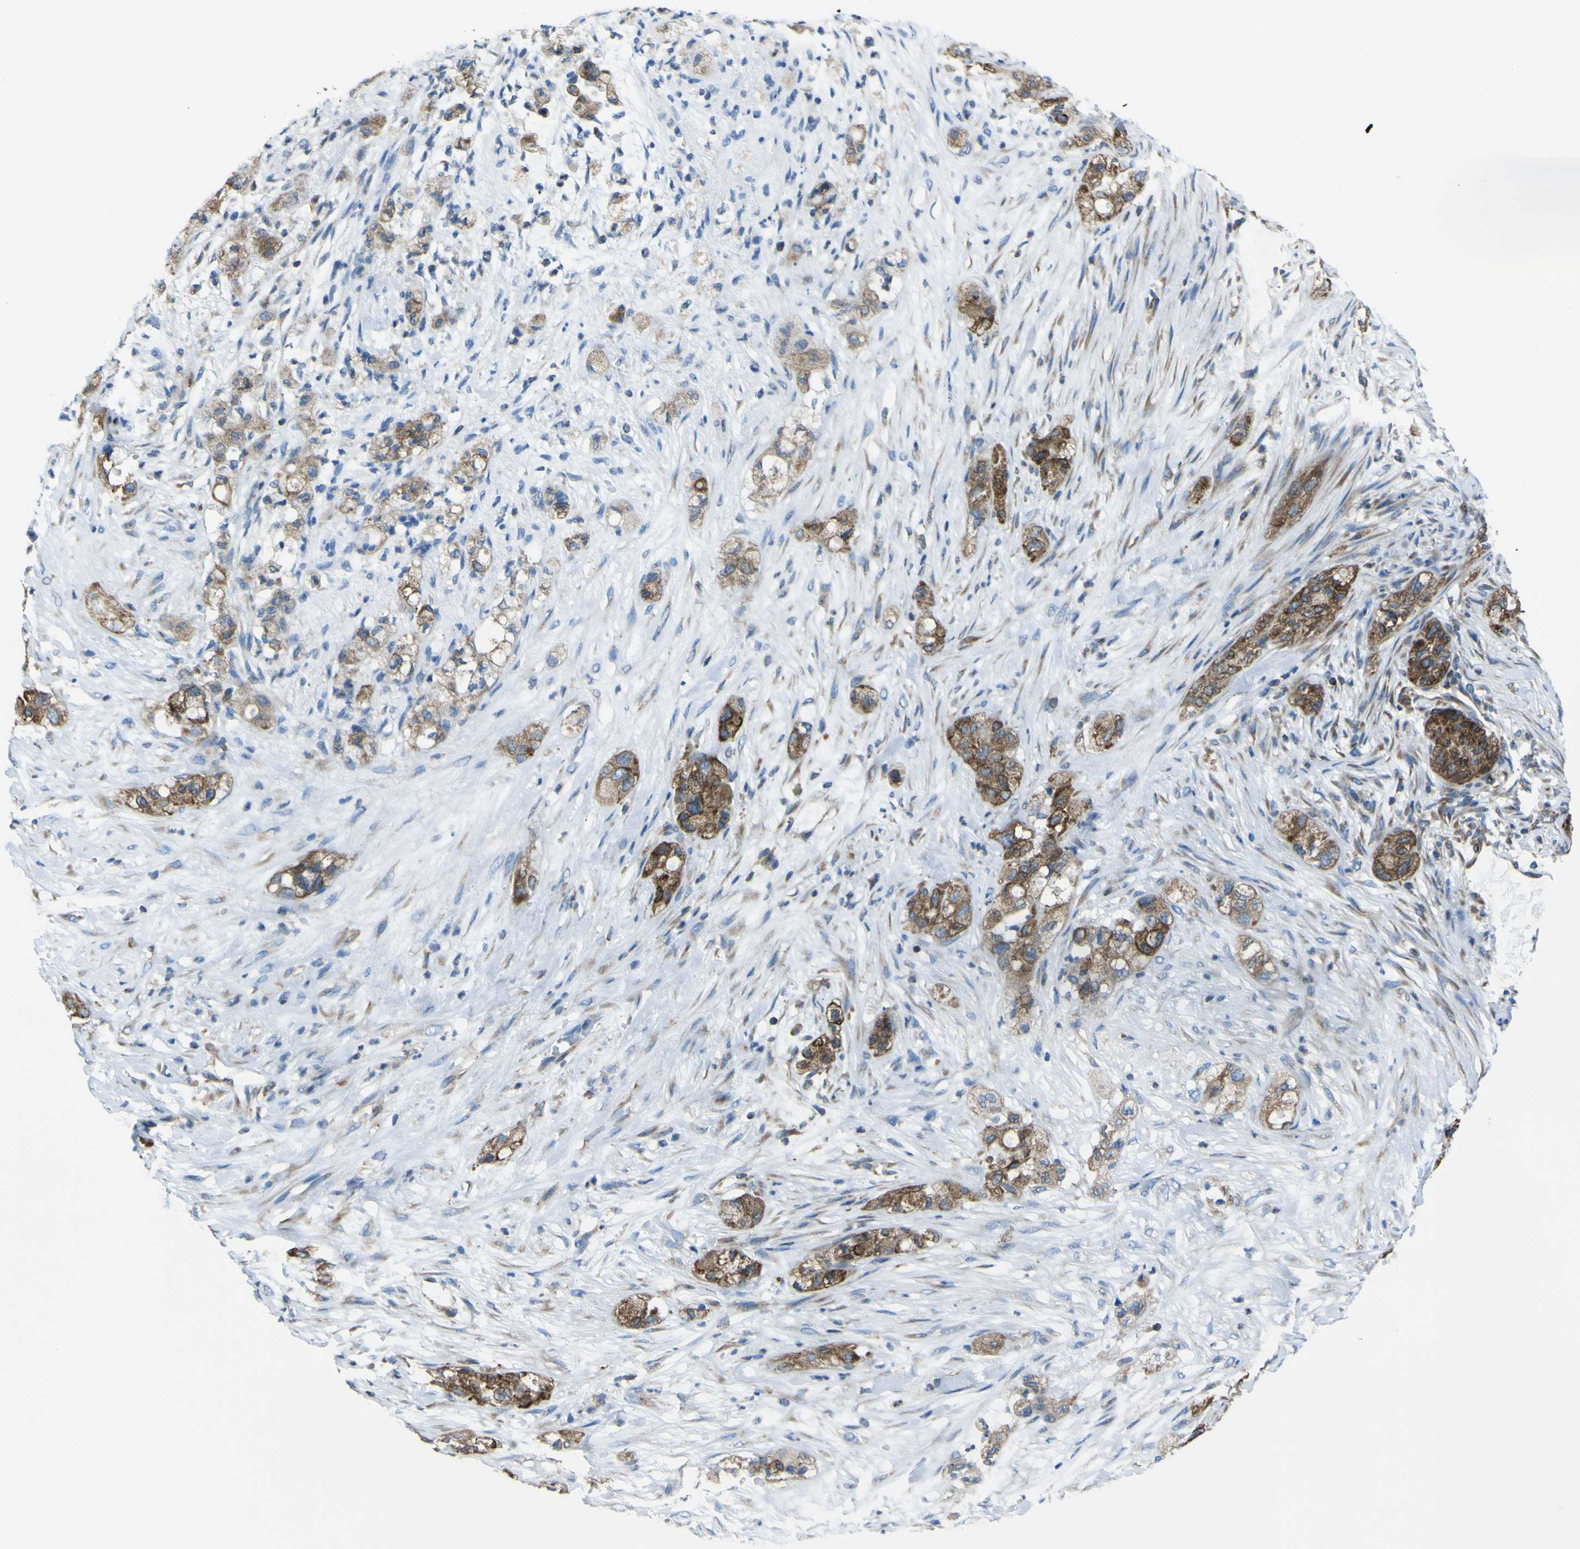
{"staining": {"intensity": "moderate", "quantity": ">75%", "location": "cytoplasmic/membranous"}, "tissue": "pancreatic cancer", "cell_type": "Tumor cells", "image_type": "cancer", "snomed": [{"axis": "morphology", "description": "Adenocarcinoma, NOS"}, {"axis": "topography", "description": "Pancreas"}], "caption": "Protein staining of pancreatic adenocarcinoma tissue reveals moderate cytoplasmic/membranous expression in approximately >75% of tumor cells.", "gene": "STIM1", "patient": {"sex": "female", "age": 78}}